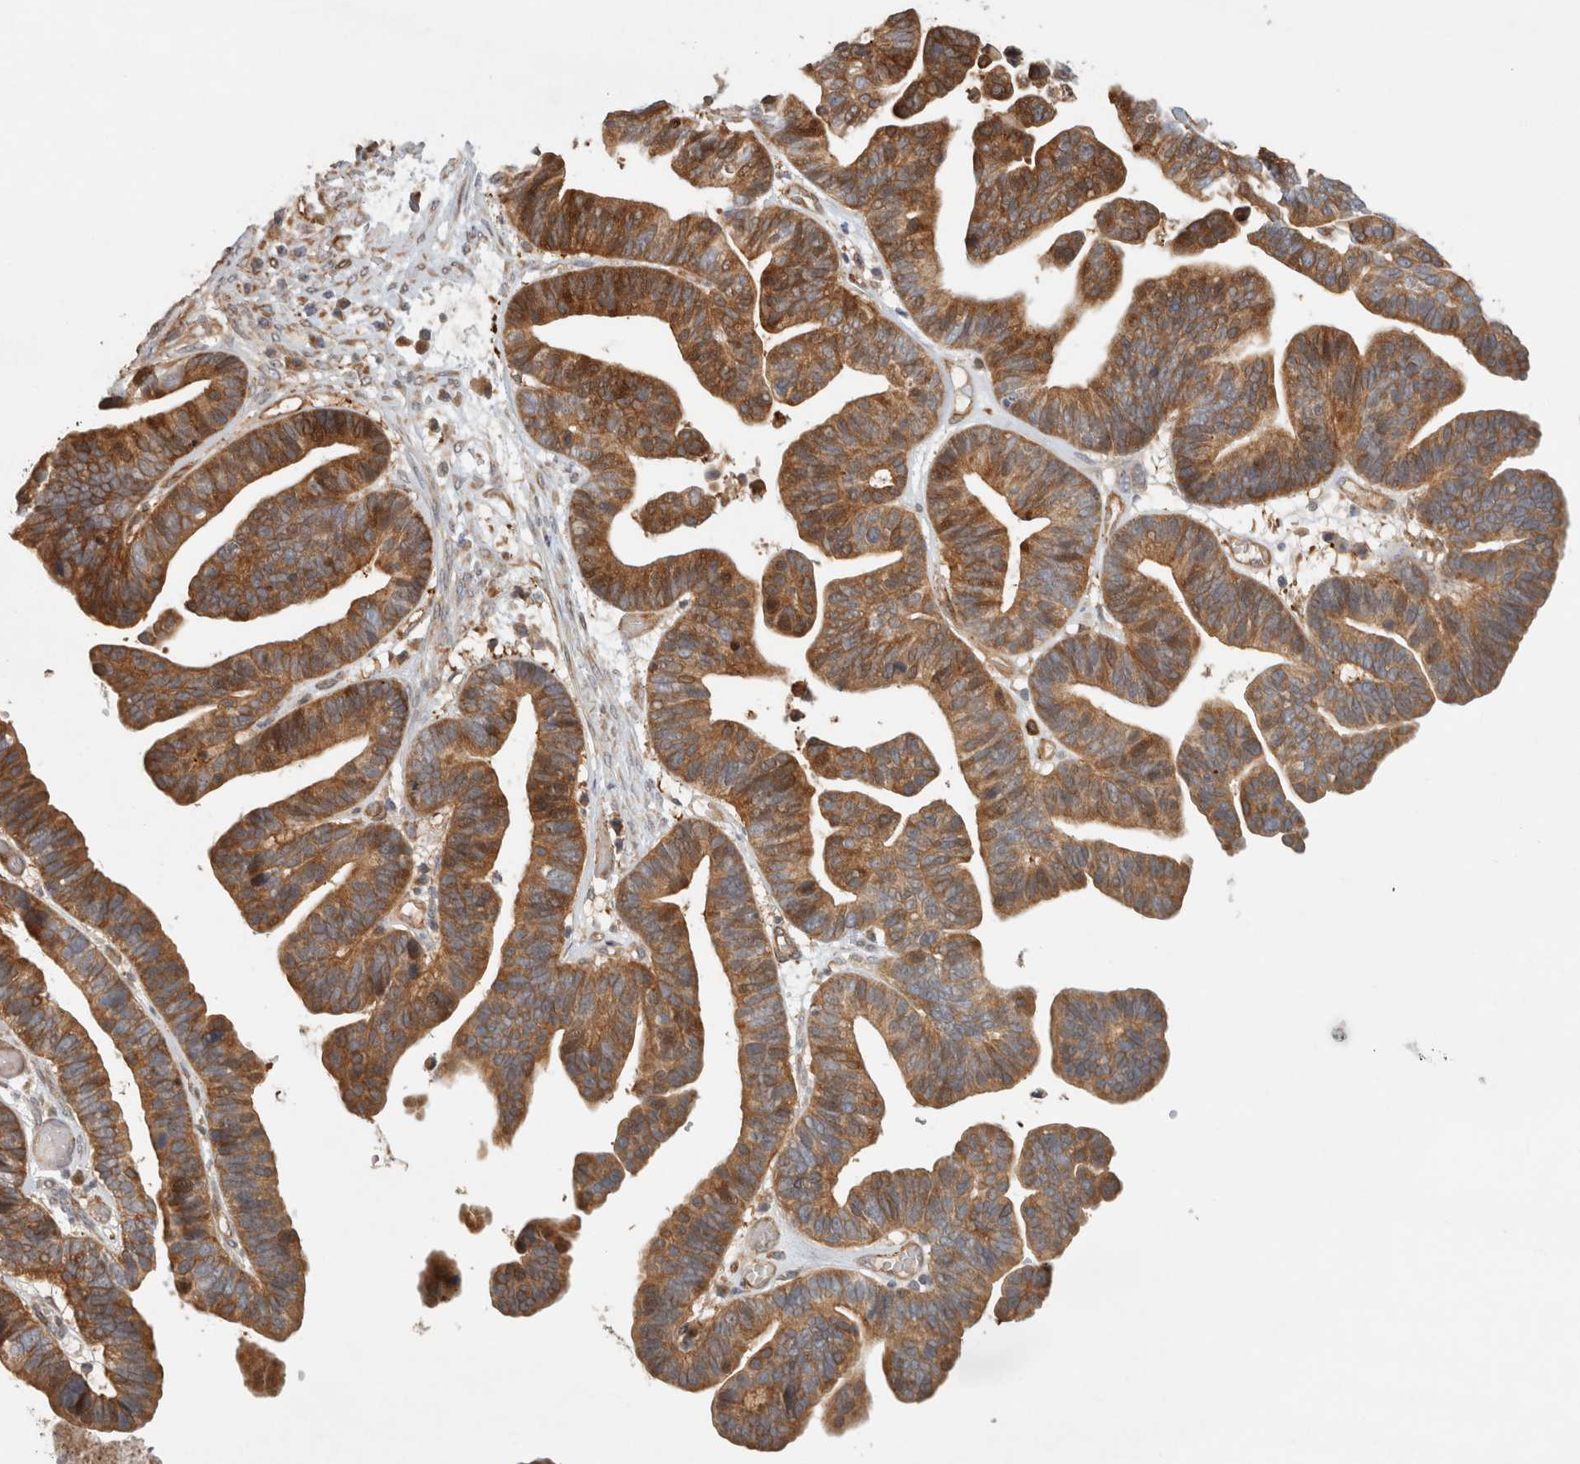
{"staining": {"intensity": "moderate", "quantity": ">75%", "location": "cytoplasmic/membranous"}, "tissue": "ovarian cancer", "cell_type": "Tumor cells", "image_type": "cancer", "snomed": [{"axis": "morphology", "description": "Cystadenocarcinoma, serous, NOS"}, {"axis": "topography", "description": "Ovary"}], "caption": "DAB (3,3'-diaminobenzidine) immunohistochemical staining of ovarian cancer demonstrates moderate cytoplasmic/membranous protein expression in about >75% of tumor cells.", "gene": "SIPA1L2", "patient": {"sex": "female", "age": 56}}